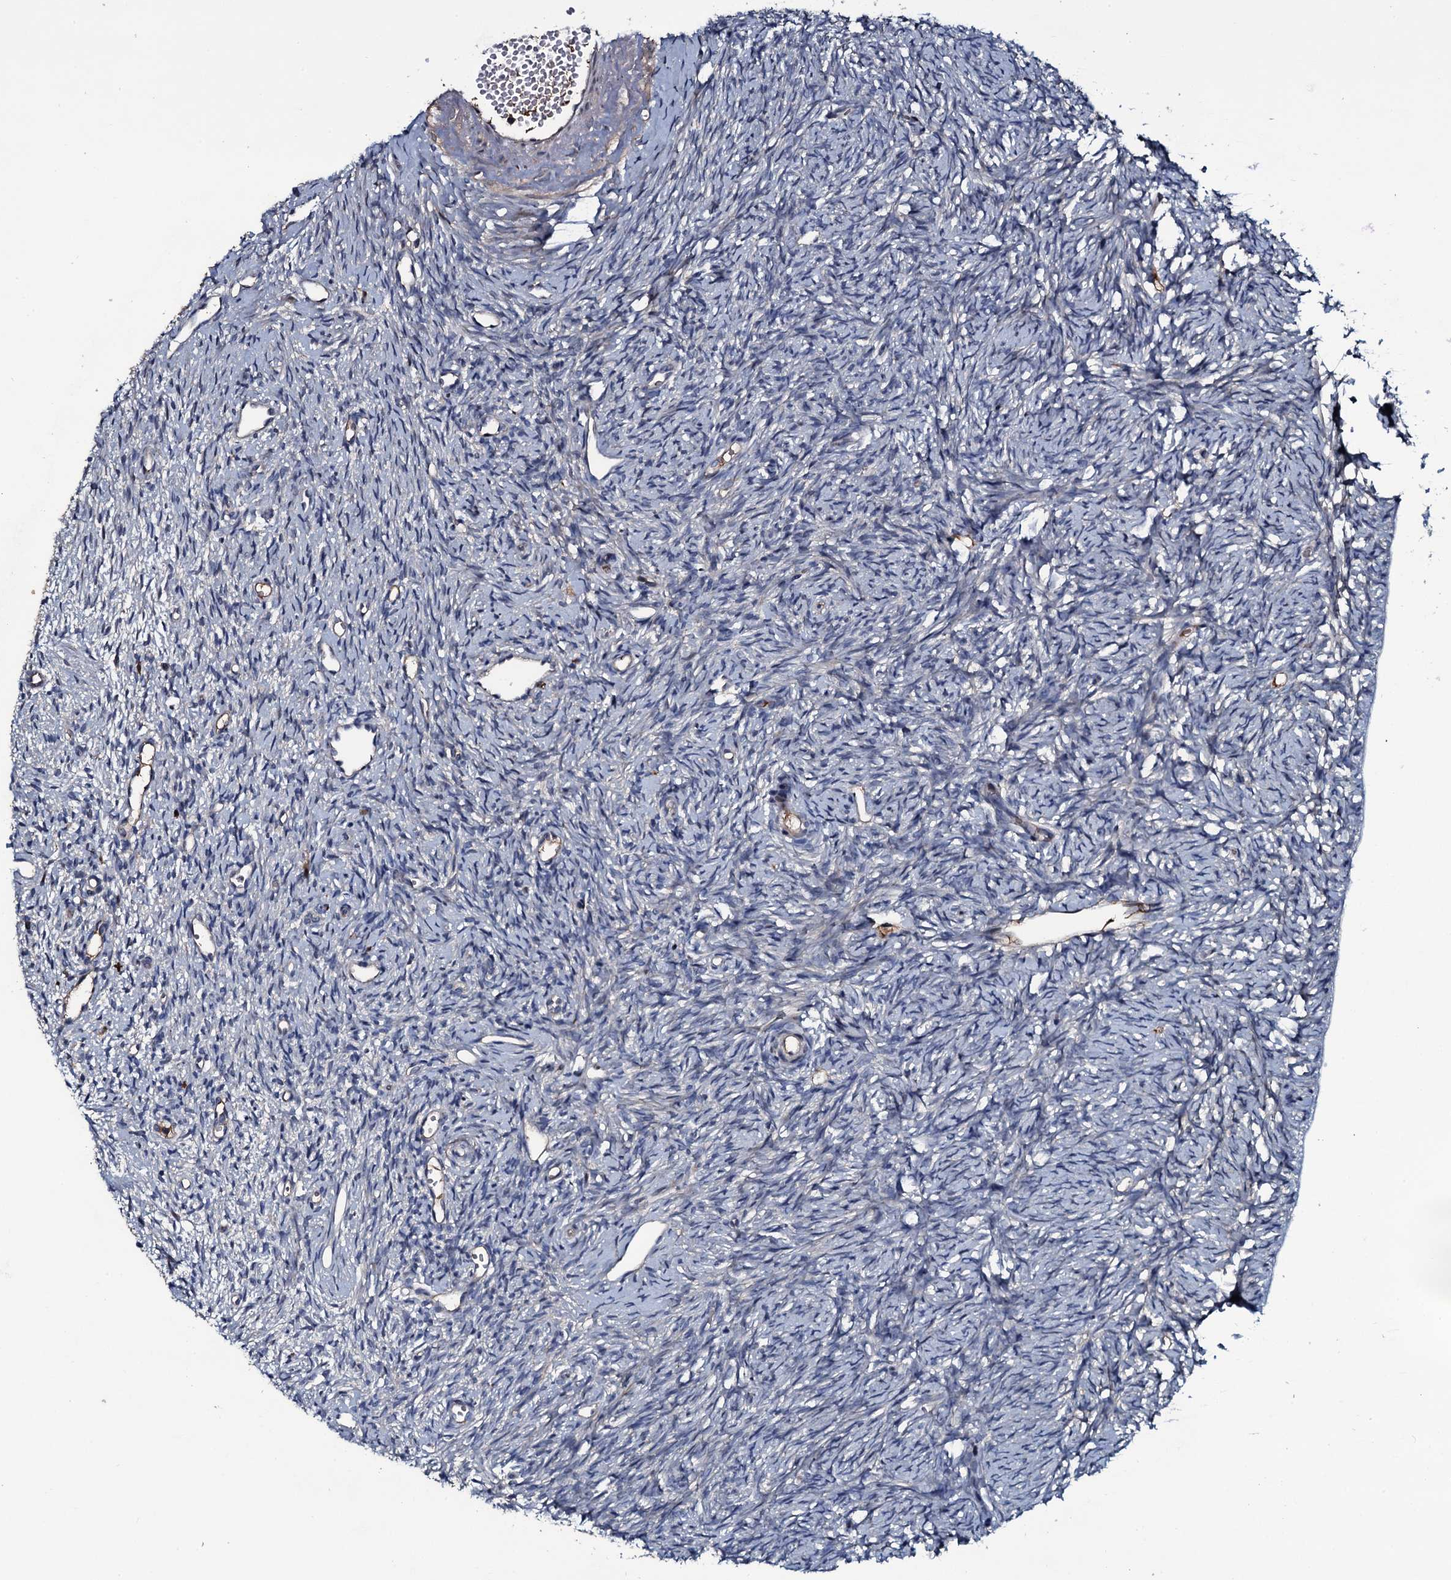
{"staining": {"intensity": "weak", "quantity": ">75%", "location": "cytoplasmic/membranous"}, "tissue": "ovary", "cell_type": "Follicle cells", "image_type": "normal", "snomed": [{"axis": "morphology", "description": "Normal tissue, NOS"}, {"axis": "topography", "description": "Ovary"}], "caption": "Immunohistochemical staining of normal human ovary displays low levels of weak cytoplasmic/membranous positivity in about >75% of follicle cells.", "gene": "LYG2", "patient": {"sex": "female", "age": 51}}